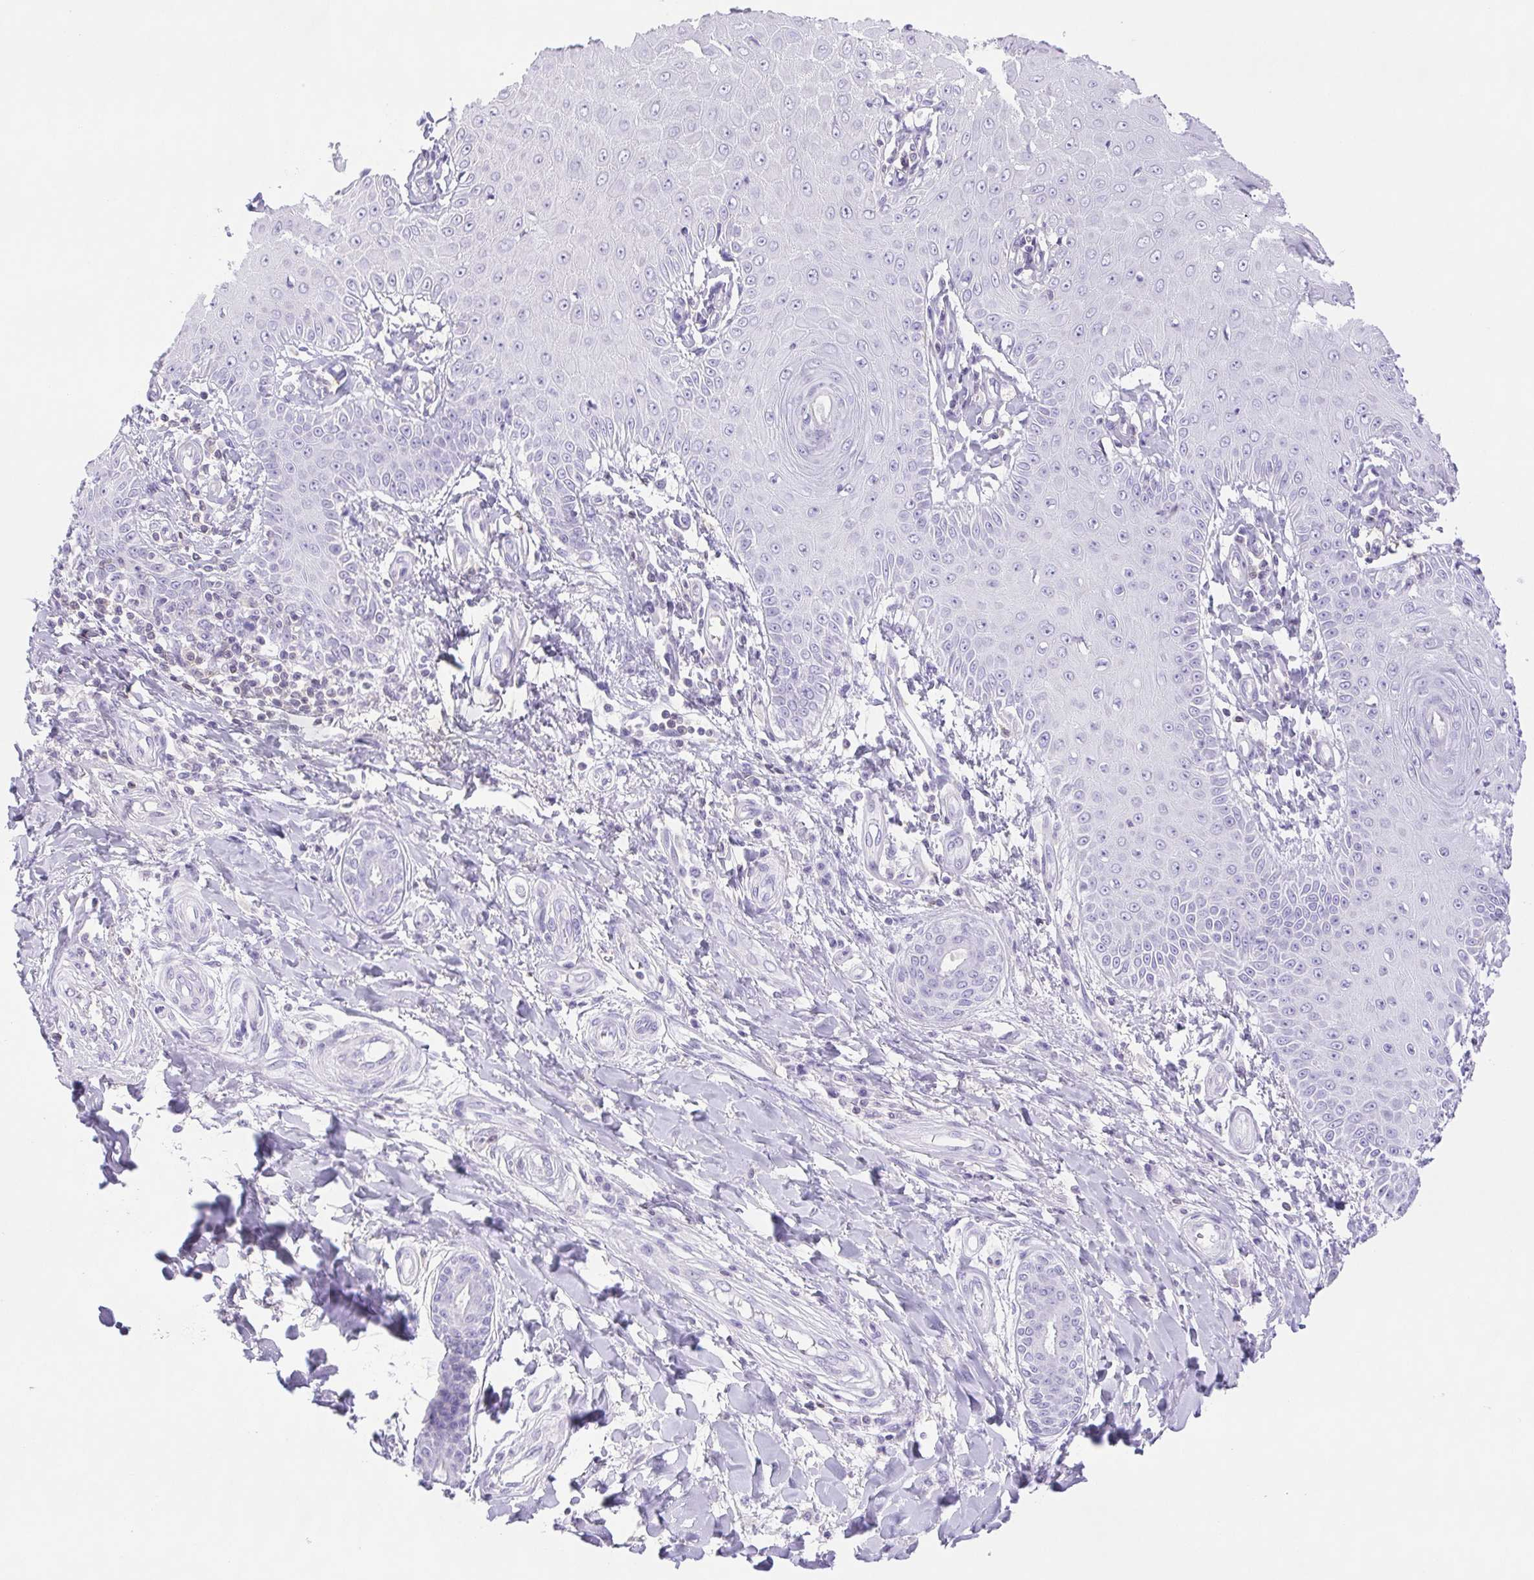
{"staining": {"intensity": "negative", "quantity": "none", "location": "none"}, "tissue": "skin cancer", "cell_type": "Tumor cells", "image_type": "cancer", "snomed": [{"axis": "morphology", "description": "Squamous cell carcinoma, NOS"}, {"axis": "topography", "description": "Skin"}], "caption": "Immunohistochemical staining of human skin cancer (squamous cell carcinoma) shows no significant positivity in tumor cells.", "gene": "SYNPR", "patient": {"sex": "male", "age": 70}}